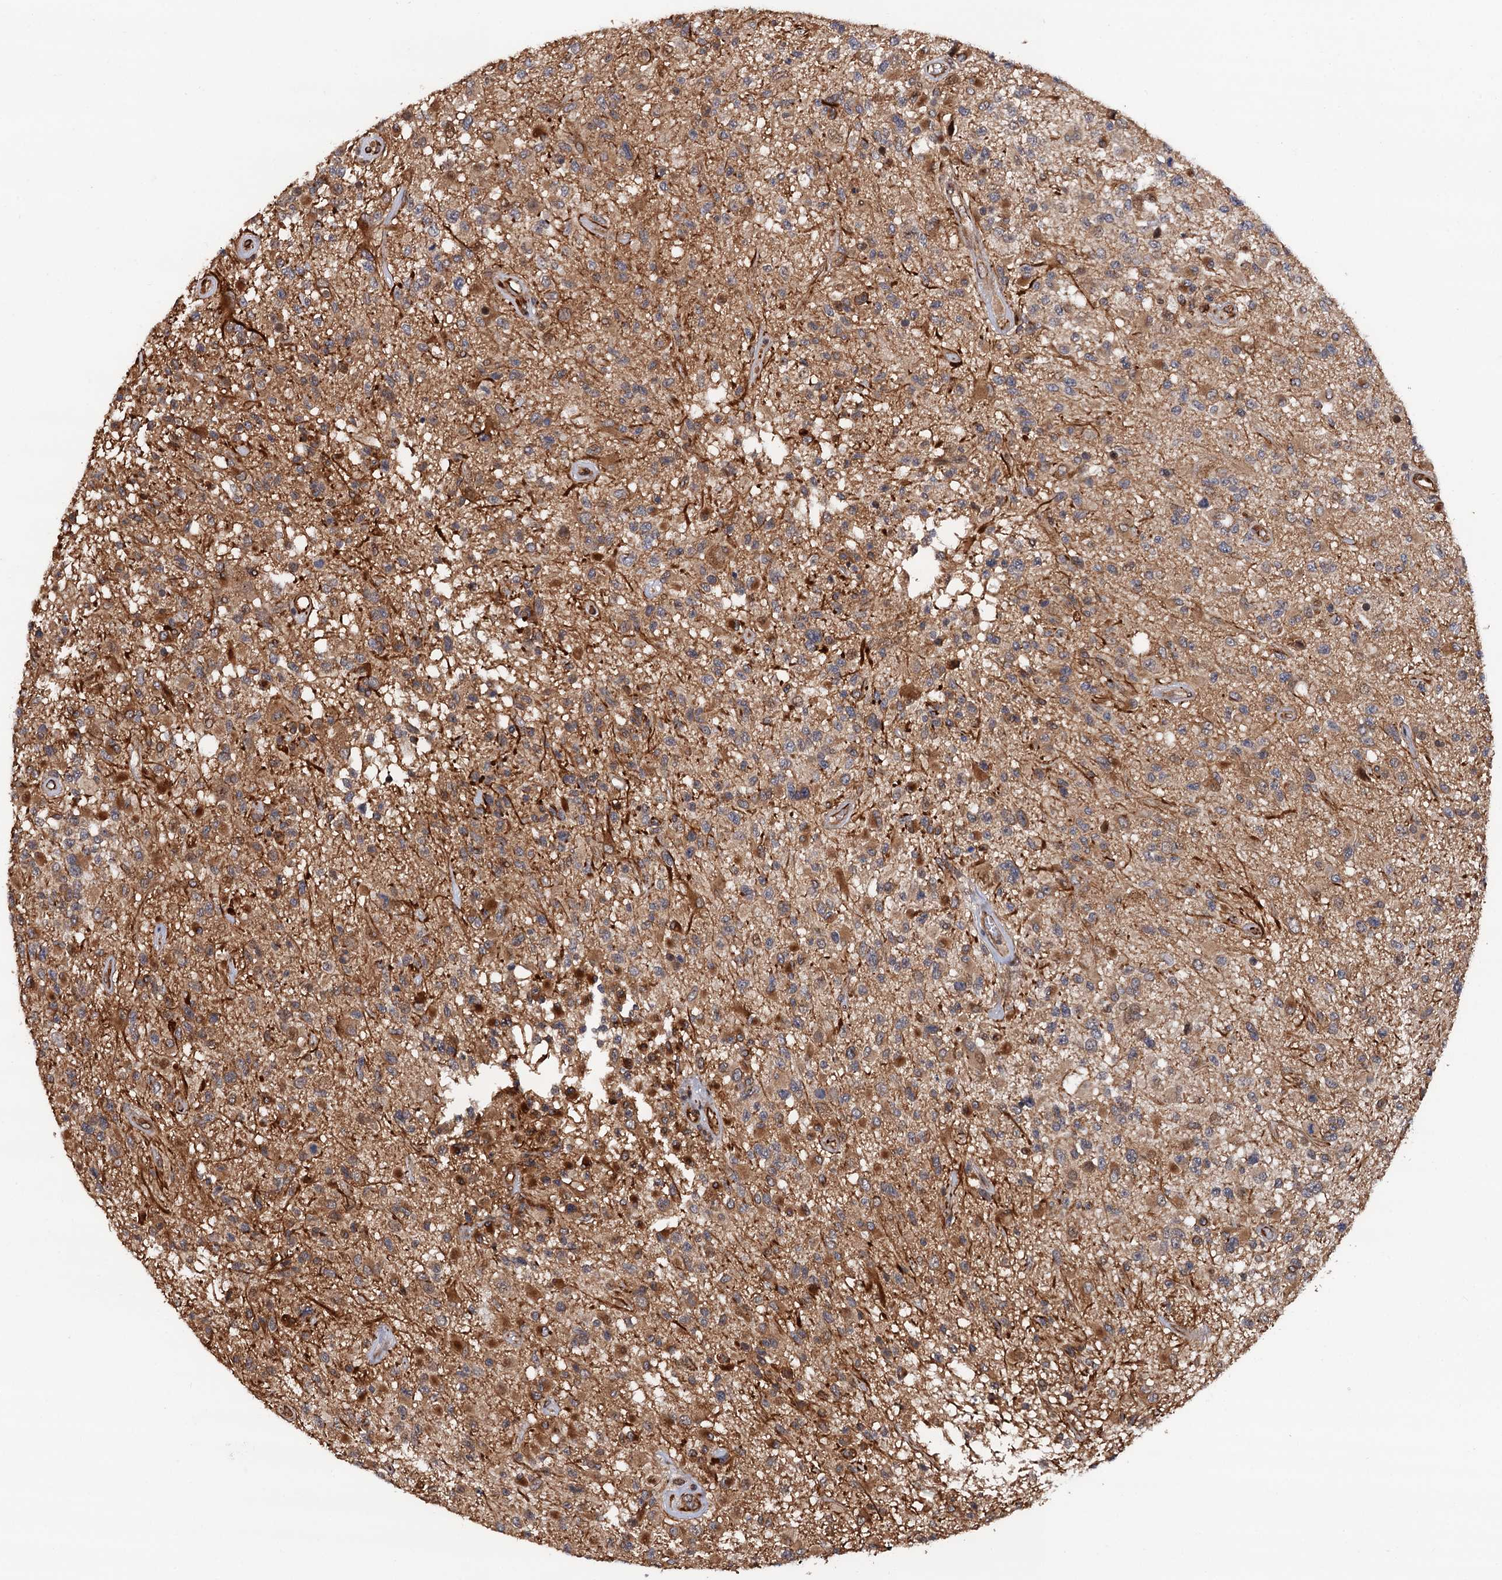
{"staining": {"intensity": "moderate", "quantity": ">75%", "location": "cytoplasmic/membranous"}, "tissue": "glioma", "cell_type": "Tumor cells", "image_type": "cancer", "snomed": [{"axis": "morphology", "description": "Glioma, malignant, High grade"}, {"axis": "morphology", "description": "Glioblastoma, NOS"}, {"axis": "topography", "description": "Brain"}], "caption": "IHC photomicrograph of human glioma stained for a protein (brown), which shows medium levels of moderate cytoplasmic/membranous positivity in about >75% of tumor cells.", "gene": "FSIP1", "patient": {"sex": "male", "age": 60}}